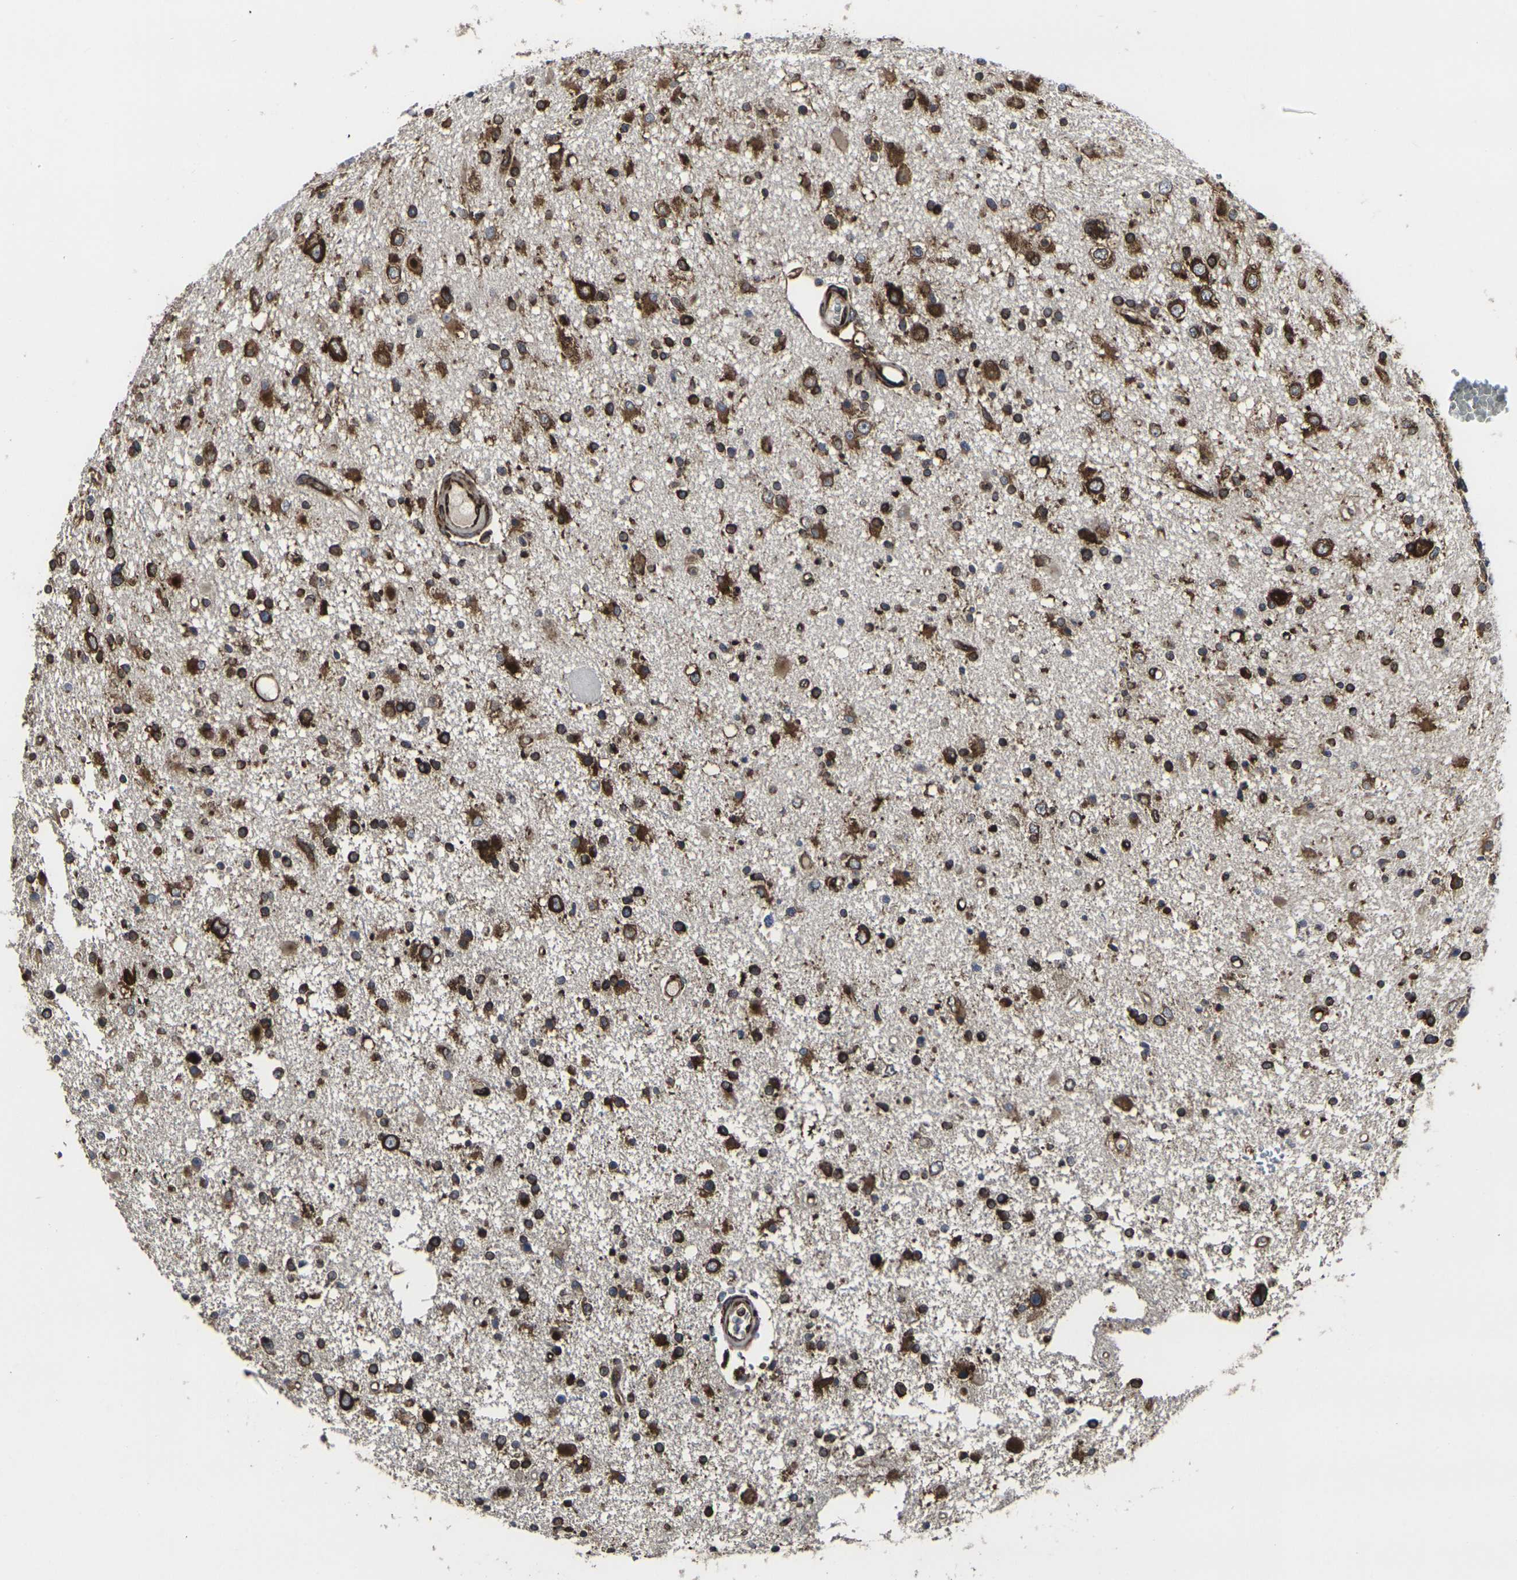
{"staining": {"intensity": "strong", "quantity": ">75%", "location": "cytoplasmic/membranous"}, "tissue": "glioma", "cell_type": "Tumor cells", "image_type": "cancer", "snomed": [{"axis": "morphology", "description": "Glioma, malignant, High grade"}, {"axis": "topography", "description": "Brain"}], "caption": "This photomicrograph exhibits glioma stained with IHC to label a protein in brown. The cytoplasmic/membranous of tumor cells show strong positivity for the protein. Nuclei are counter-stained blue.", "gene": "MARCHF2", "patient": {"sex": "male", "age": 33}}